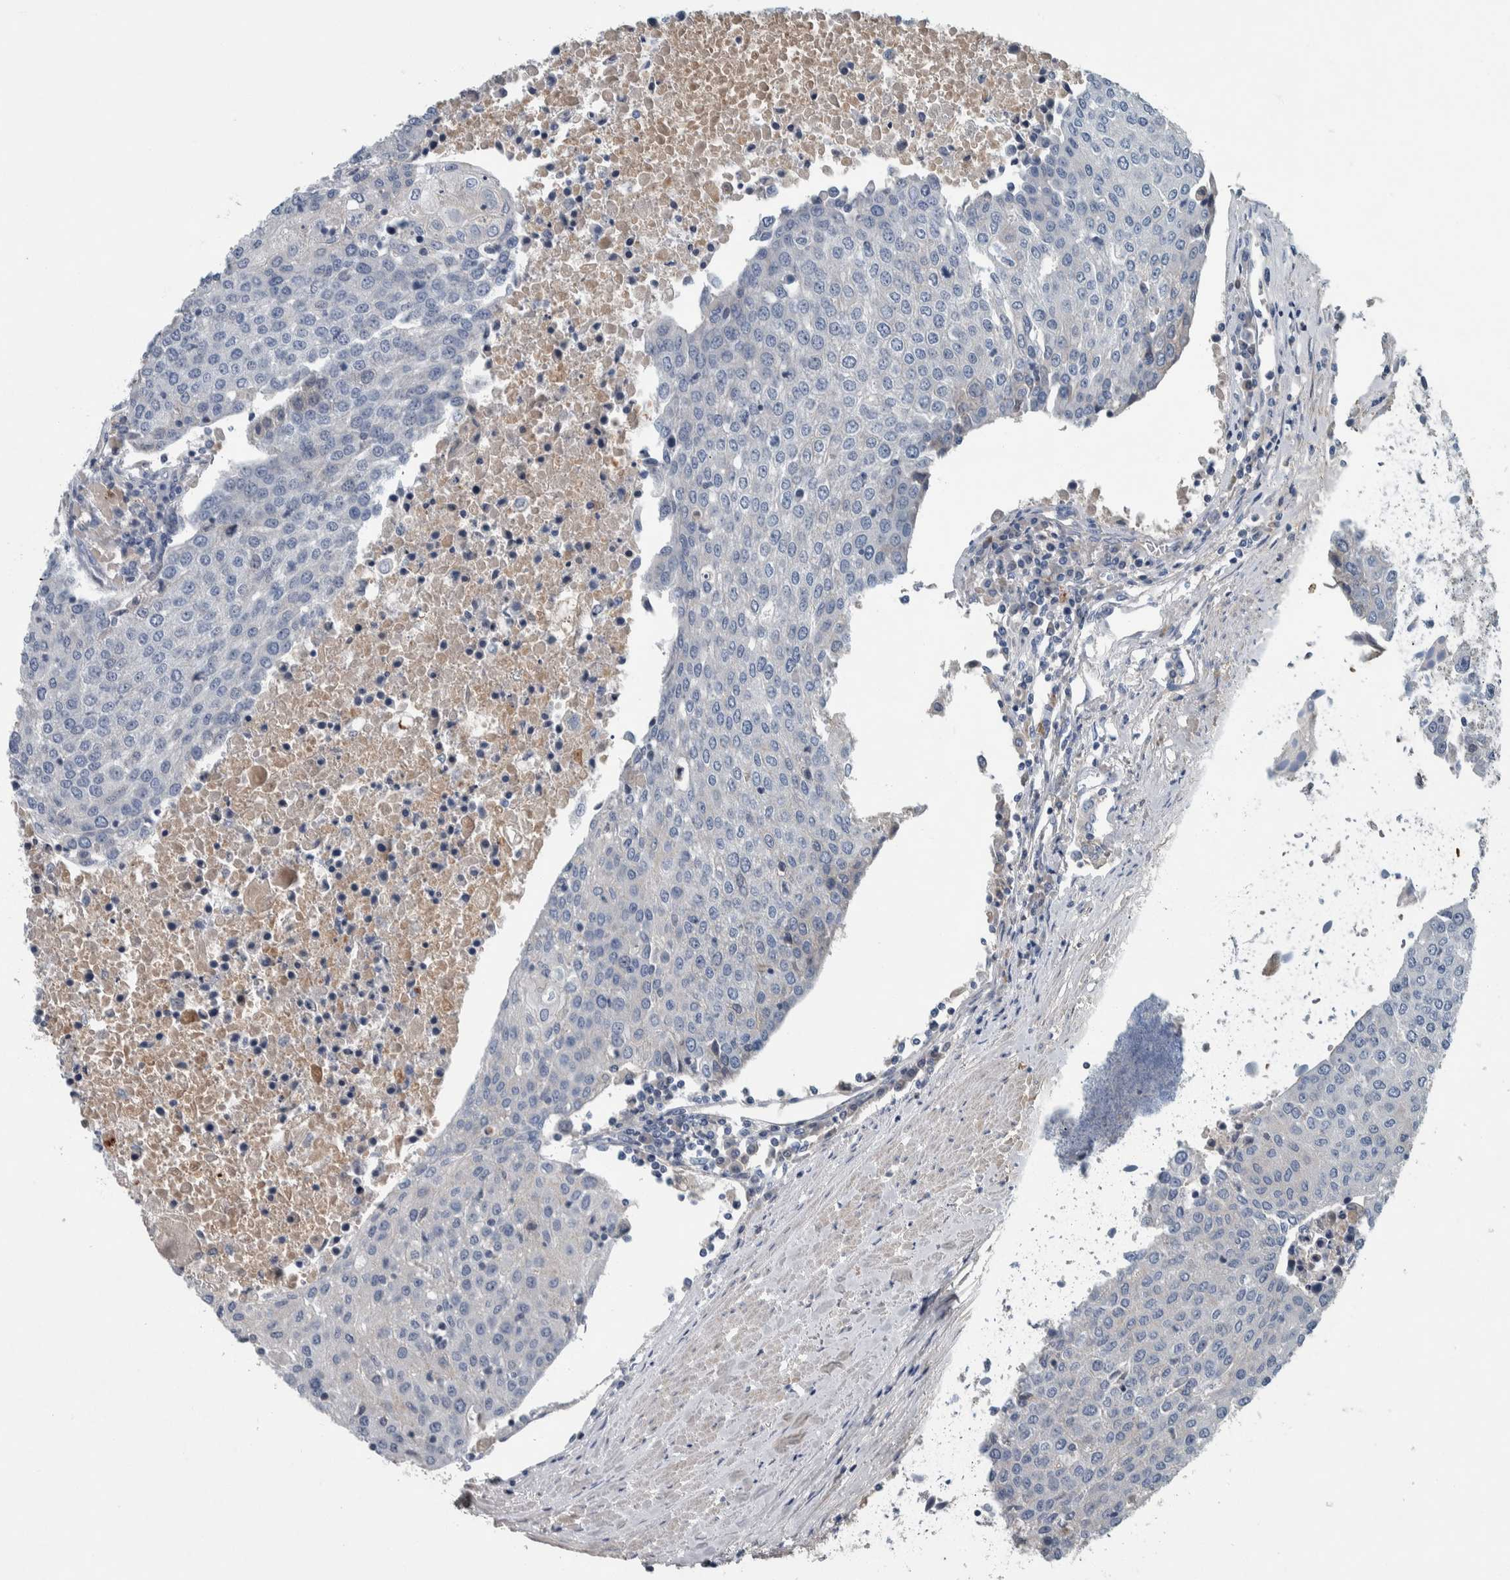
{"staining": {"intensity": "negative", "quantity": "none", "location": "none"}, "tissue": "urothelial cancer", "cell_type": "Tumor cells", "image_type": "cancer", "snomed": [{"axis": "morphology", "description": "Urothelial carcinoma, High grade"}, {"axis": "topography", "description": "Urinary bladder"}], "caption": "Protein analysis of high-grade urothelial carcinoma demonstrates no significant expression in tumor cells.", "gene": "SERPINC1", "patient": {"sex": "female", "age": 85}}